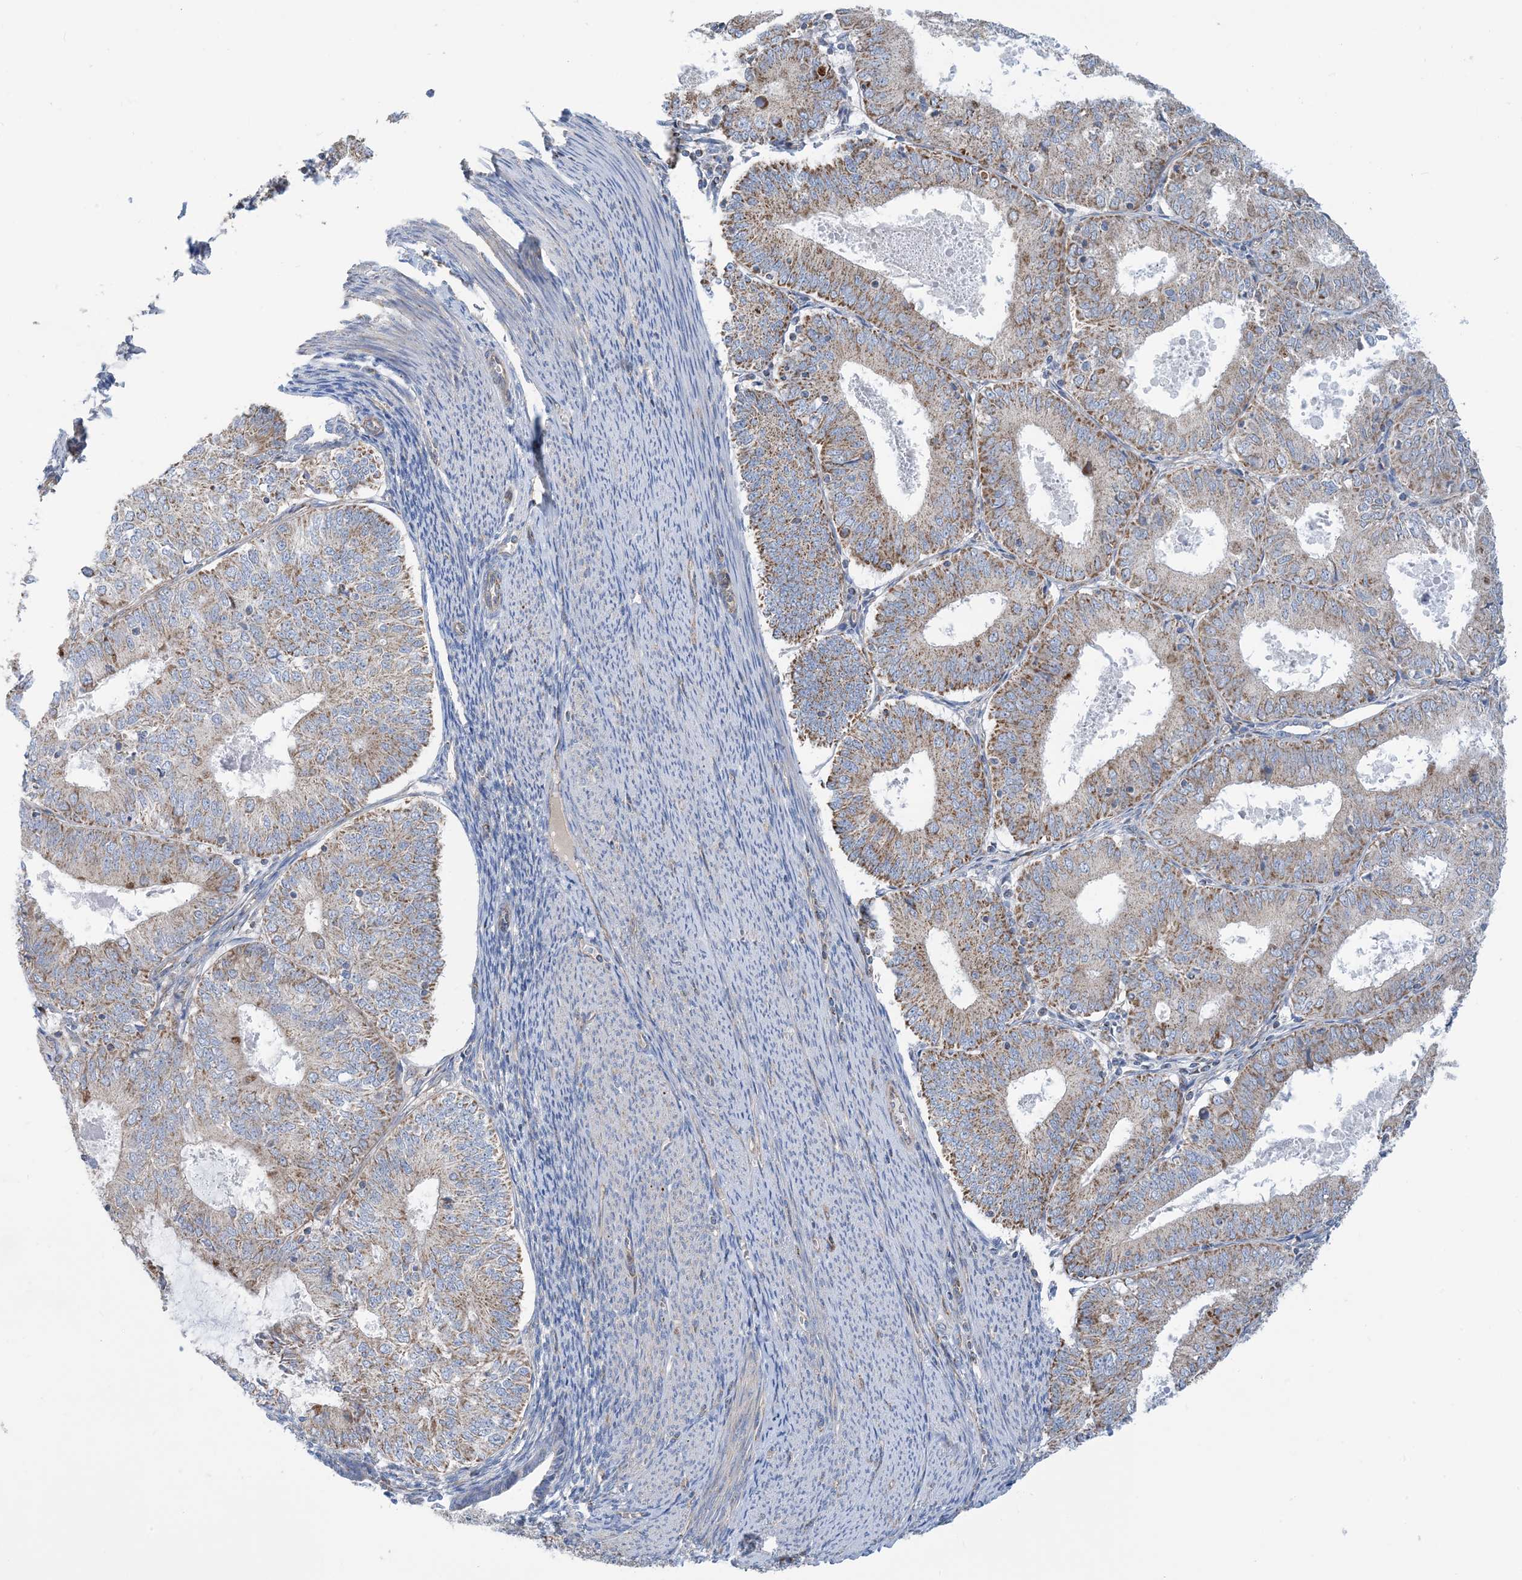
{"staining": {"intensity": "moderate", "quantity": ">75%", "location": "cytoplasmic/membranous"}, "tissue": "endometrial cancer", "cell_type": "Tumor cells", "image_type": "cancer", "snomed": [{"axis": "morphology", "description": "Adenocarcinoma, NOS"}, {"axis": "topography", "description": "Endometrium"}], "caption": "Protein expression analysis of human adenocarcinoma (endometrial) reveals moderate cytoplasmic/membranous expression in approximately >75% of tumor cells.", "gene": "PHOSPHO2", "patient": {"sex": "female", "age": 57}}